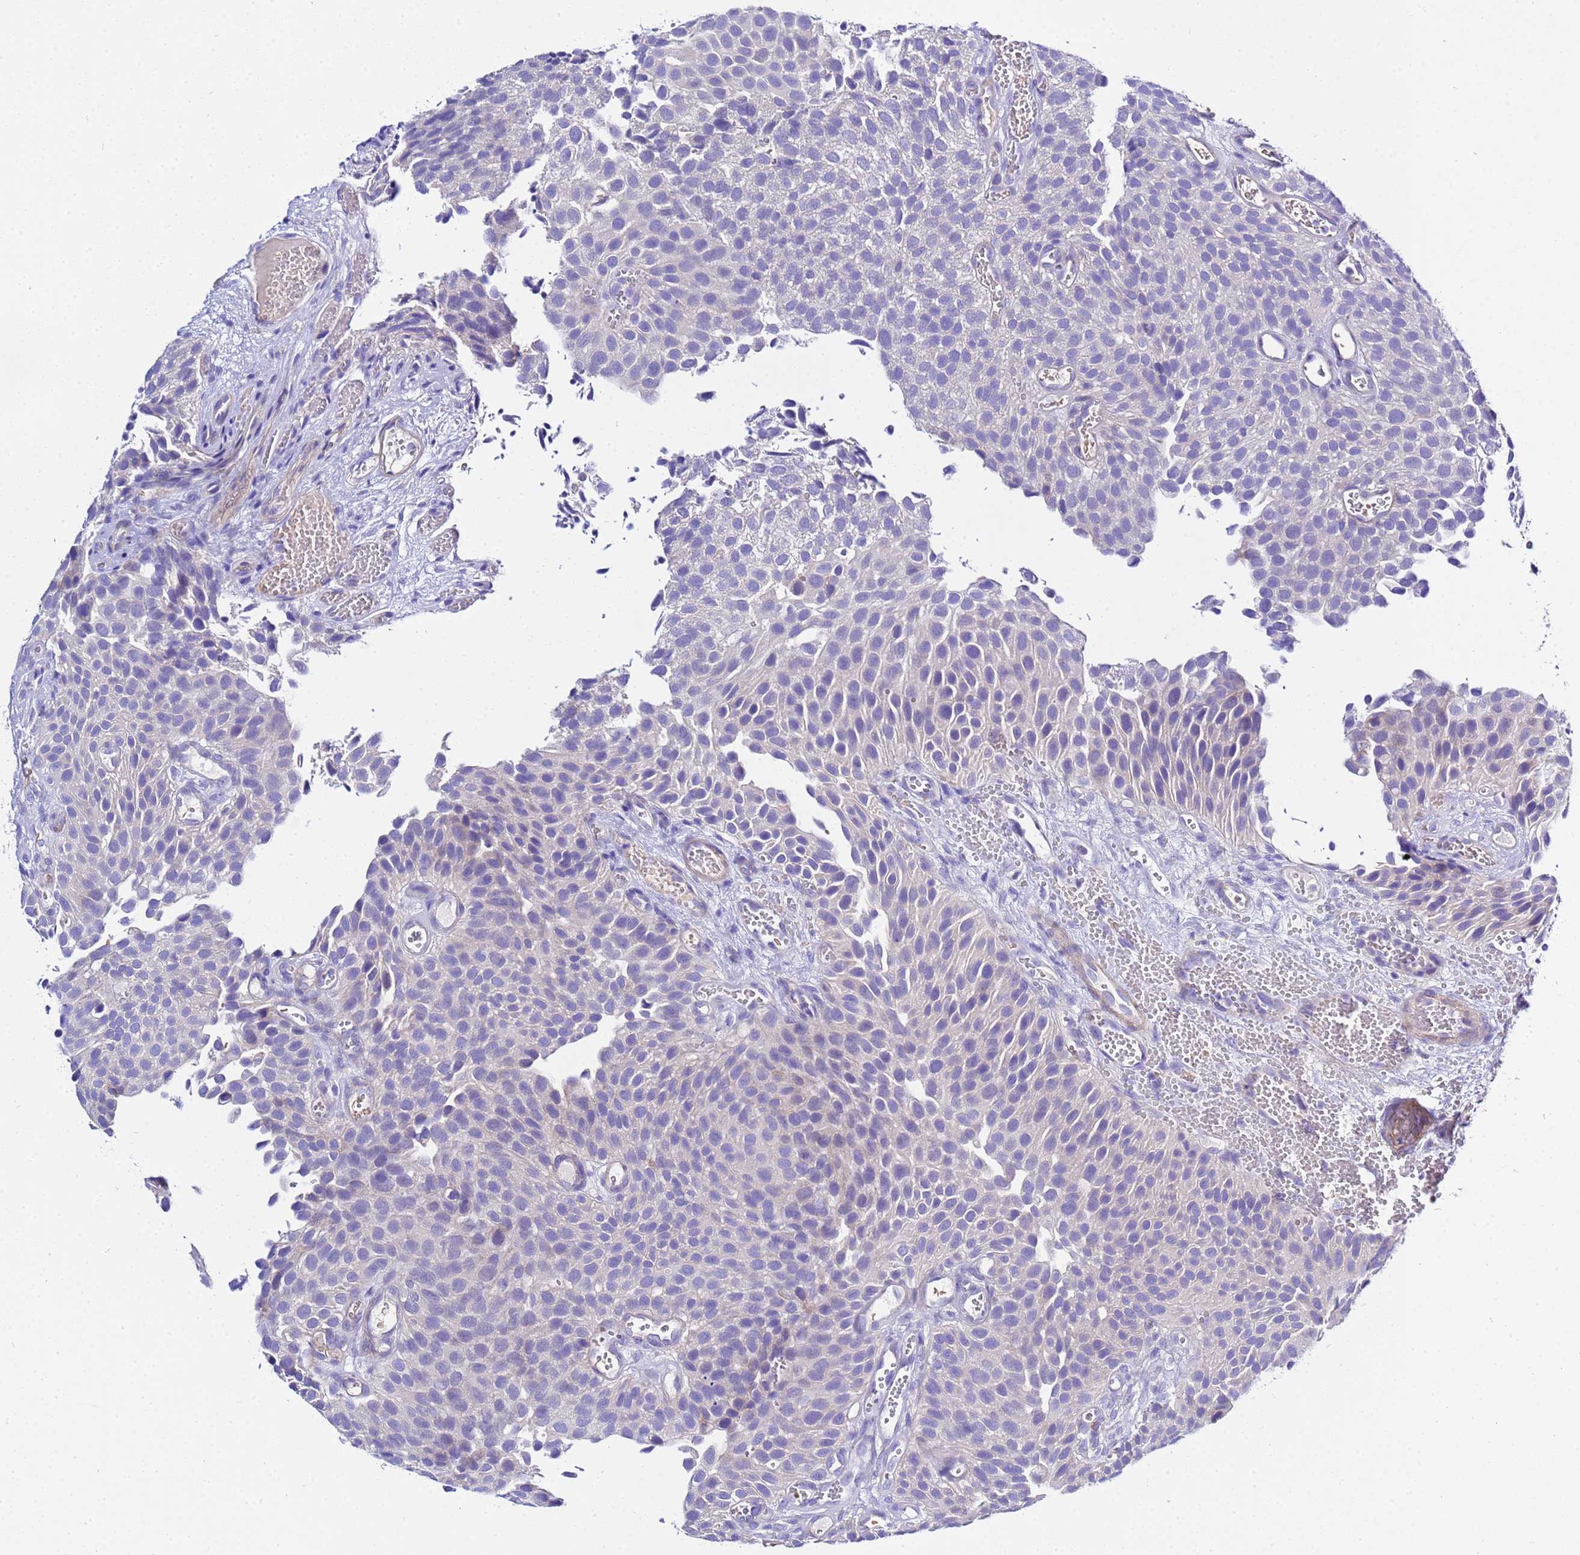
{"staining": {"intensity": "negative", "quantity": "none", "location": "none"}, "tissue": "urothelial cancer", "cell_type": "Tumor cells", "image_type": "cancer", "snomed": [{"axis": "morphology", "description": "Urothelial carcinoma, Low grade"}, {"axis": "topography", "description": "Urinary bladder"}], "caption": "An immunohistochemistry micrograph of urothelial carcinoma (low-grade) is shown. There is no staining in tumor cells of urothelial carcinoma (low-grade).", "gene": "USP18", "patient": {"sex": "male", "age": 89}}